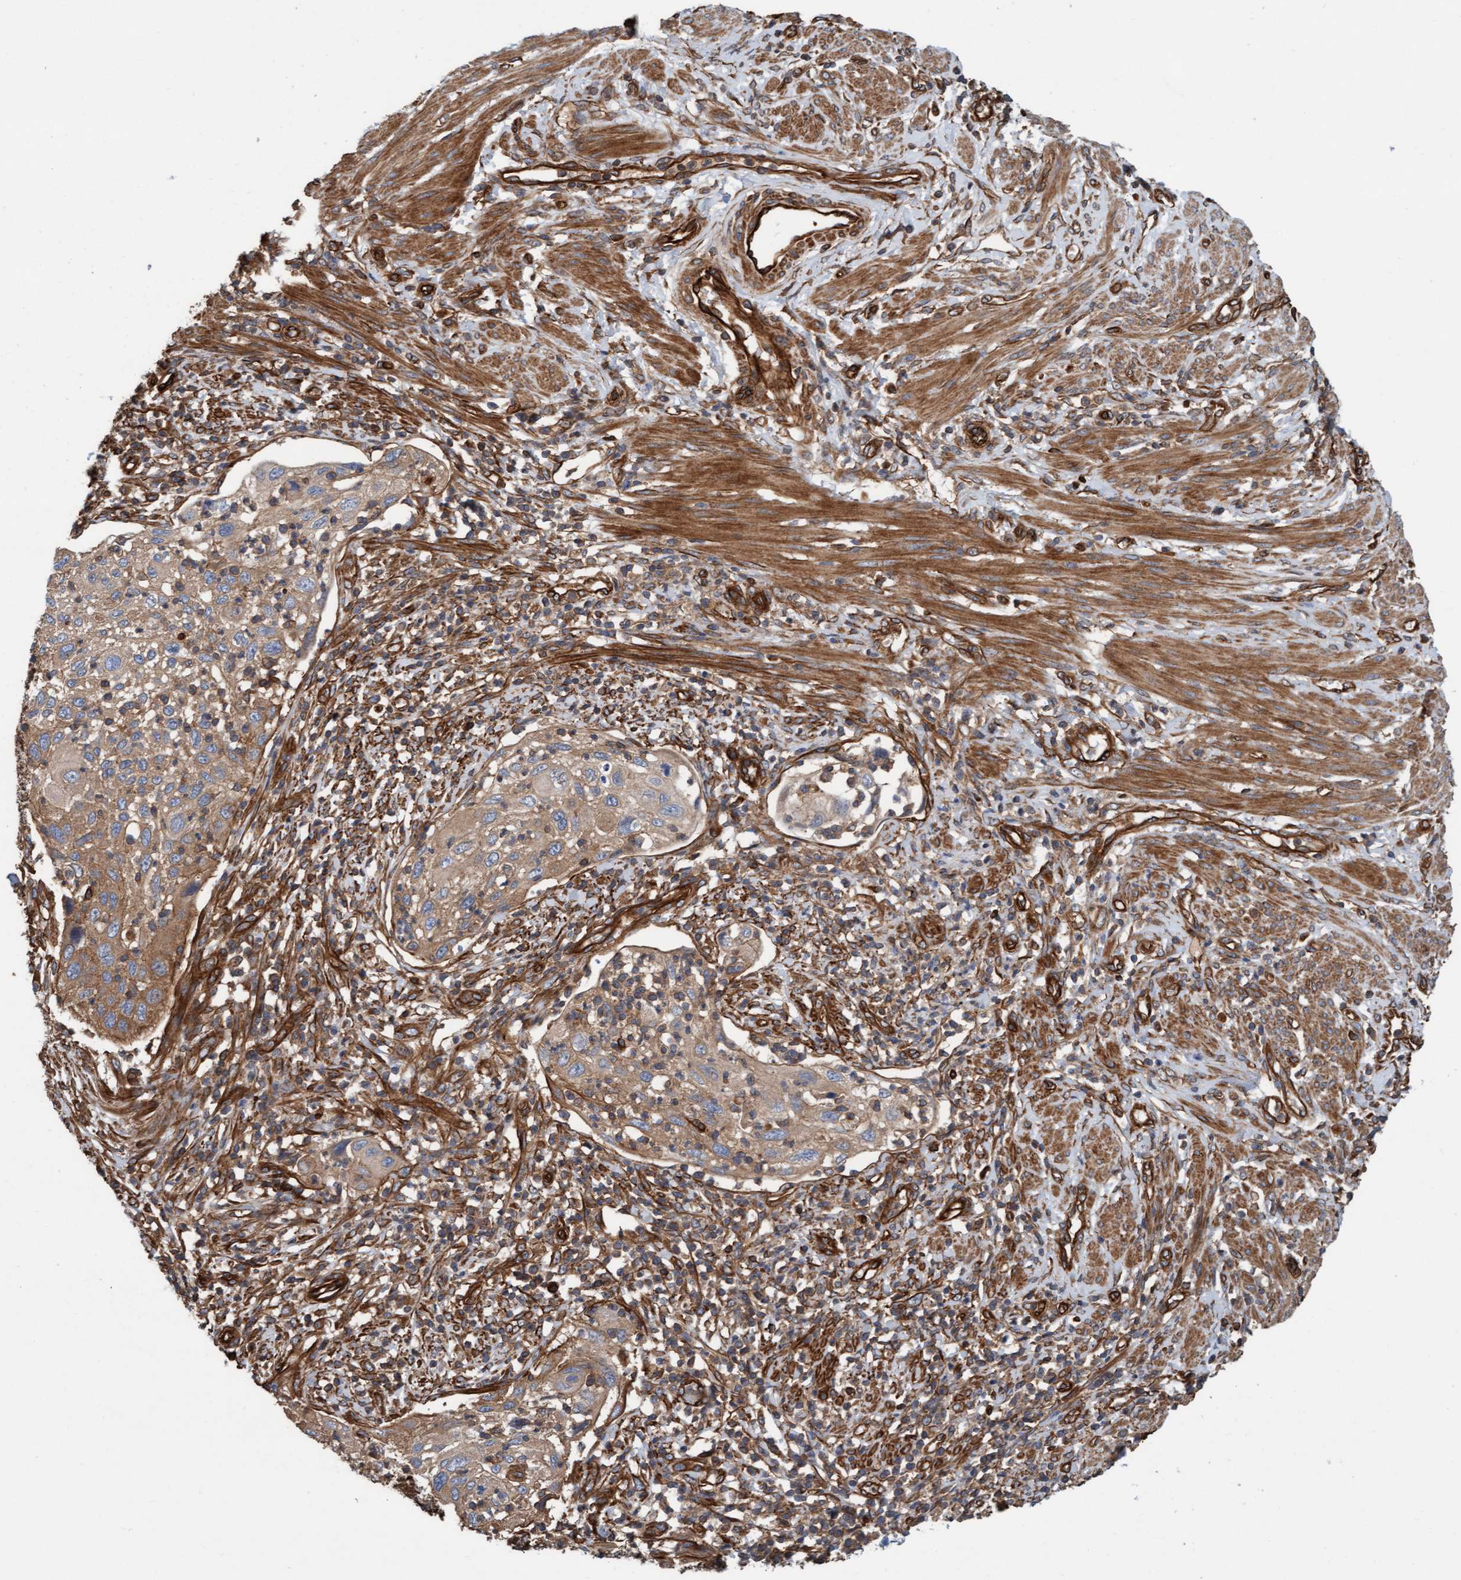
{"staining": {"intensity": "moderate", "quantity": "25%-75%", "location": "cytoplasmic/membranous"}, "tissue": "cervical cancer", "cell_type": "Tumor cells", "image_type": "cancer", "snomed": [{"axis": "morphology", "description": "Squamous cell carcinoma, NOS"}, {"axis": "topography", "description": "Cervix"}], "caption": "Squamous cell carcinoma (cervical) stained with a brown dye exhibits moderate cytoplasmic/membranous positive staining in approximately 25%-75% of tumor cells.", "gene": "STXBP4", "patient": {"sex": "female", "age": 70}}